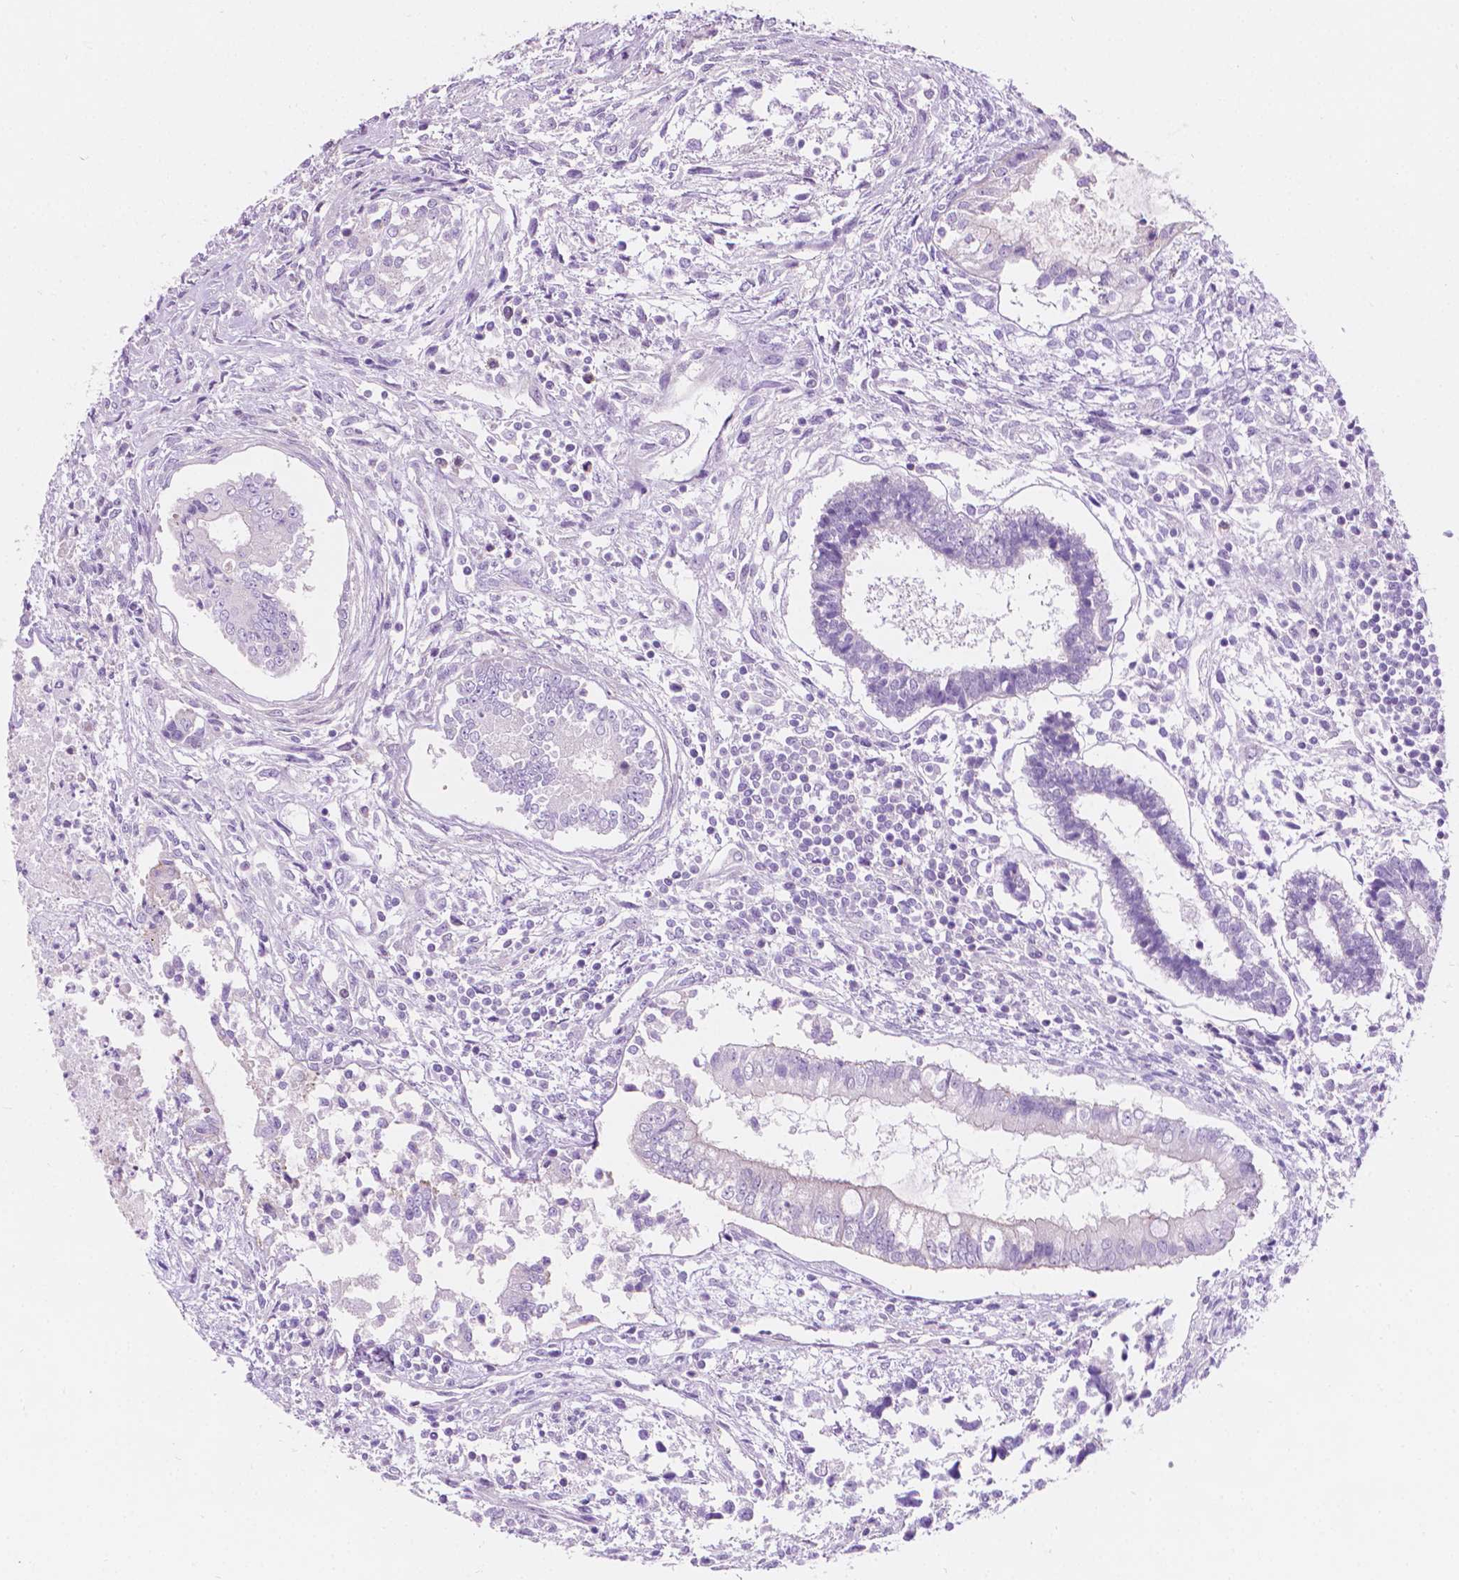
{"staining": {"intensity": "negative", "quantity": "none", "location": "none"}, "tissue": "testis cancer", "cell_type": "Tumor cells", "image_type": "cancer", "snomed": [{"axis": "morphology", "description": "Carcinoma, Embryonal, NOS"}, {"axis": "topography", "description": "Testis"}], "caption": "The image demonstrates no significant staining in tumor cells of testis cancer.", "gene": "NOS1AP", "patient": {"sex": "male", "age": 37}}